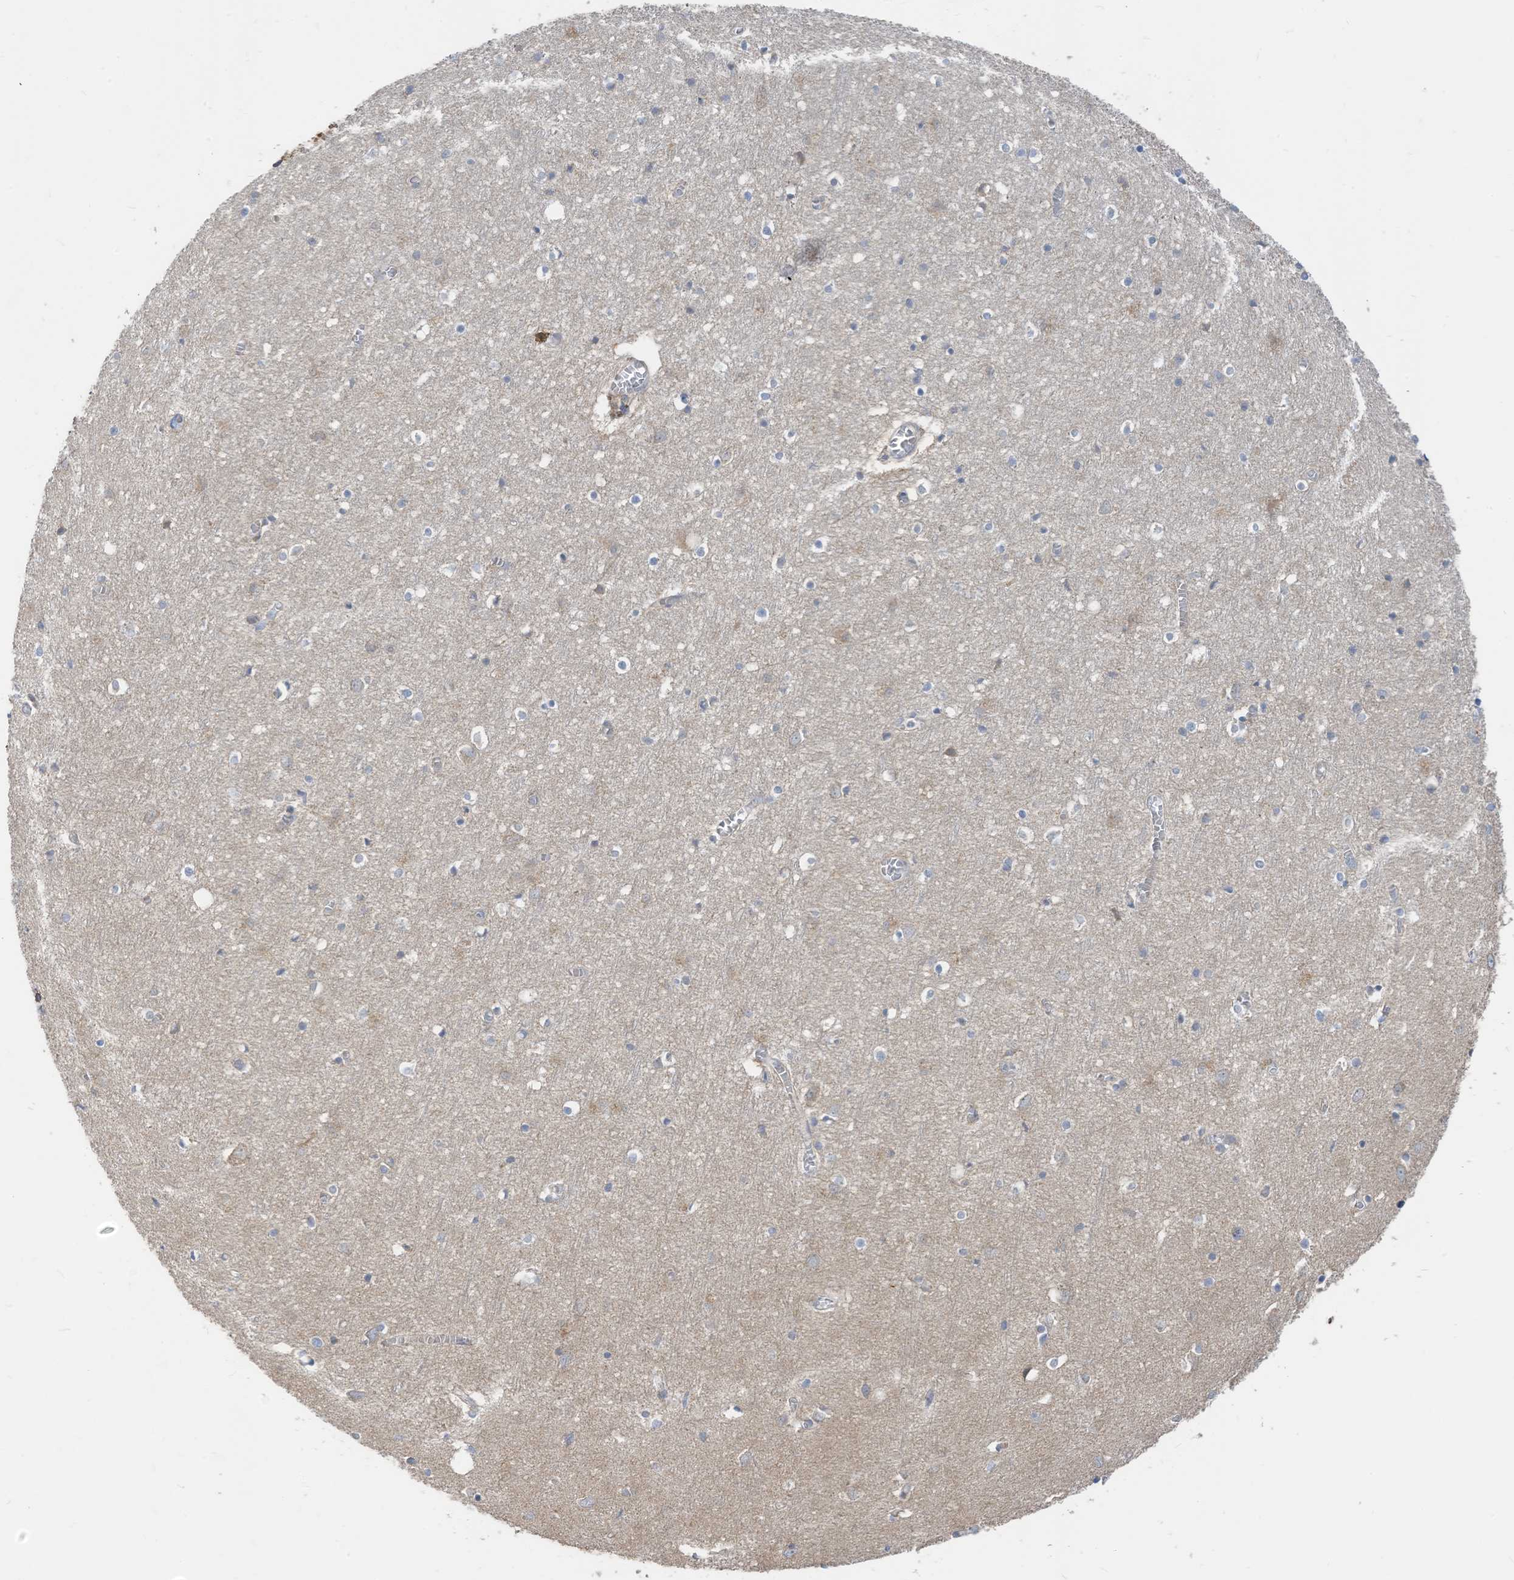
{"staining": {"intensity": "negative", "quantity": "none", "location": "none"}, "tissue": "cerebral cortex", "cell_type": "Endothelial cells", "image_type": "normal", "snomed": [{"axis": "morphology", "description": "Normal tissue, NOS"}, {"axis": "topography", "description": "Cerebral cortex"}], "caption": "Immunohistochemistry (IHC) histopathology image of normal cerebral cortex: cerebral cortex stained with DAB exhibits no significant protein expression in endothelial cells.", "gene": "LDAH", "patient": {"sex": "female", "age": 64}}